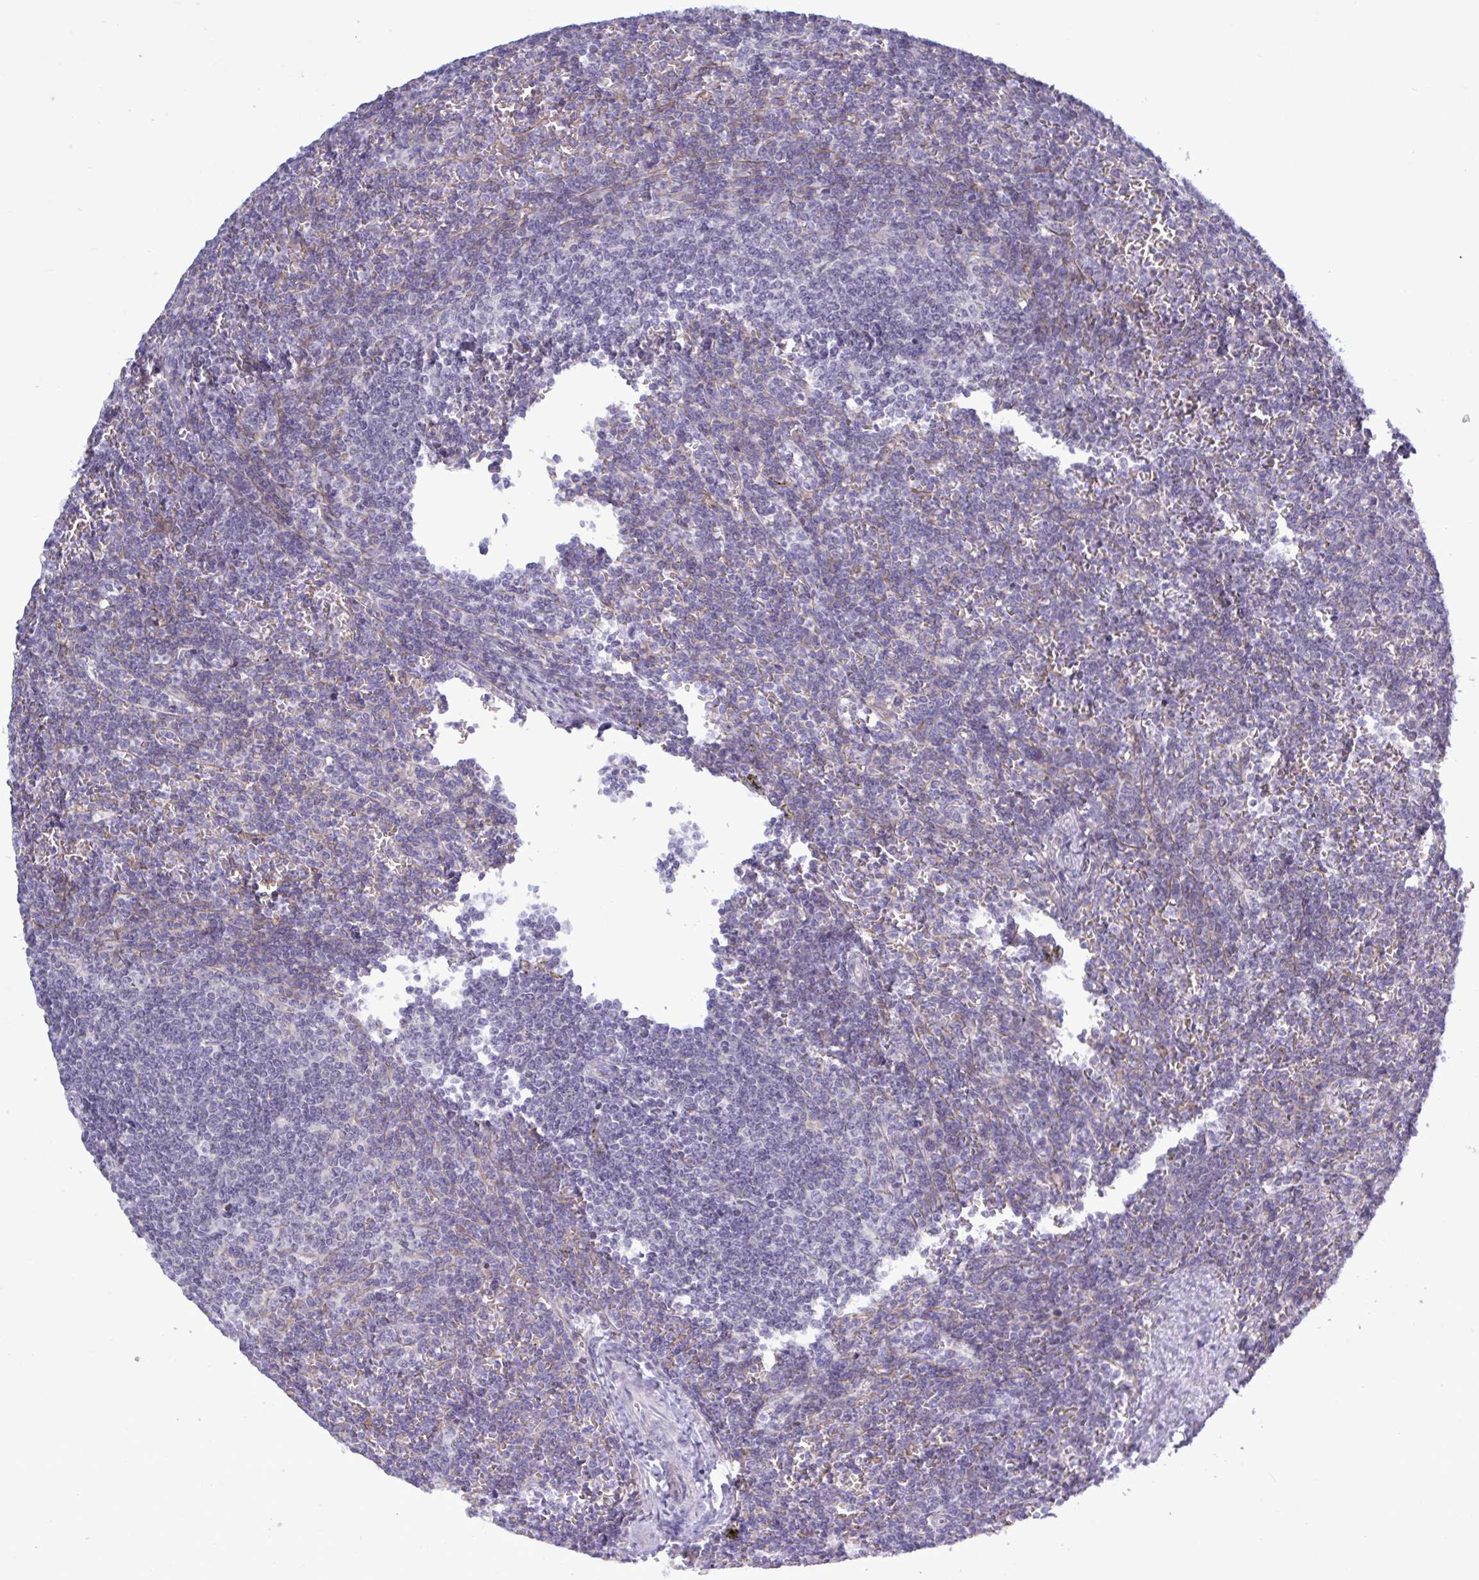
{"staining": {"intensity": "weak", "quantity": "<25%", "location": "cytoplasmic/membranous"}, "tissue": "lymphoma", "cell_type": "Tumor cells", "image_type": "cancer", "snomed": [{"axis": "morphology", "description": "Malignant lymphoma, non-Hodgkin's type, Low grade"}, {"axis": "topography", "description": "Spleen"}], "caption": "Immunohistochemistry histopathology image of low-grade malignant lymphoma, non-Hodgkin's type stained for a protein (brown), which reveals no positivity in tumor cells.", "gene": "ATG9A", "patient": {"sex": "male", "age": 78}}